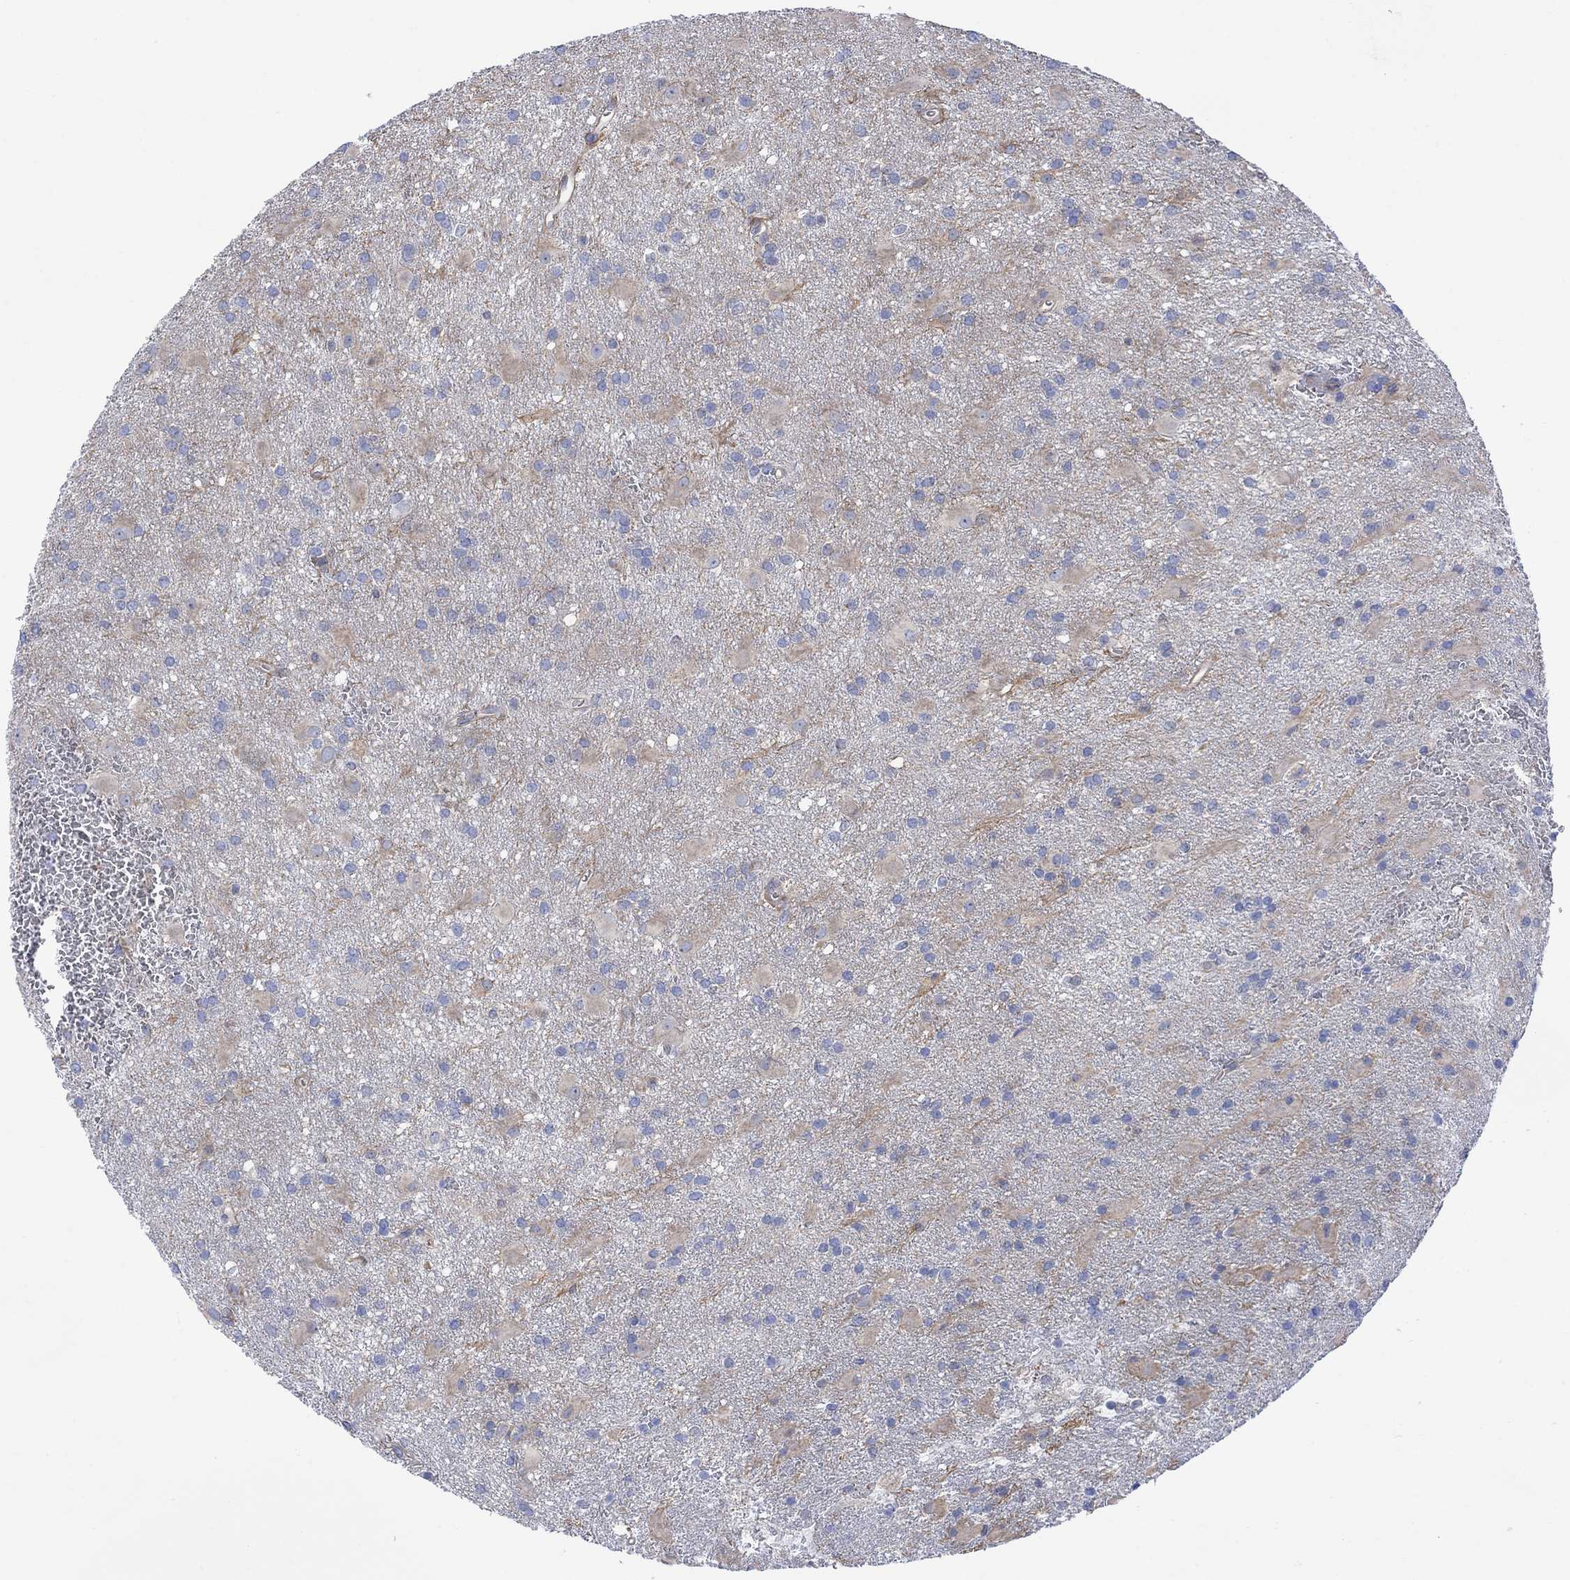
{"staining": {"intensity": "negative", "quantity": "none", "location": "none"}, "tissue": "glioma", "cell_type": "Tumor cells", "image_type": "cancer", "snomed": [{"axis": "morphology", "description": "Glioma, malignant, Low grade"}, {"axis": "topography", "description": "Brain"}], "caption": "IHC micrograph of neoplastic tissue: human low-grade glioma (malignant) stained with DAB (3,3'-diaminobenzidine) displays no significant protein expression in tumor cells.", "gene": "GBP5", "patient": {"sex": "male", "age": 58}}